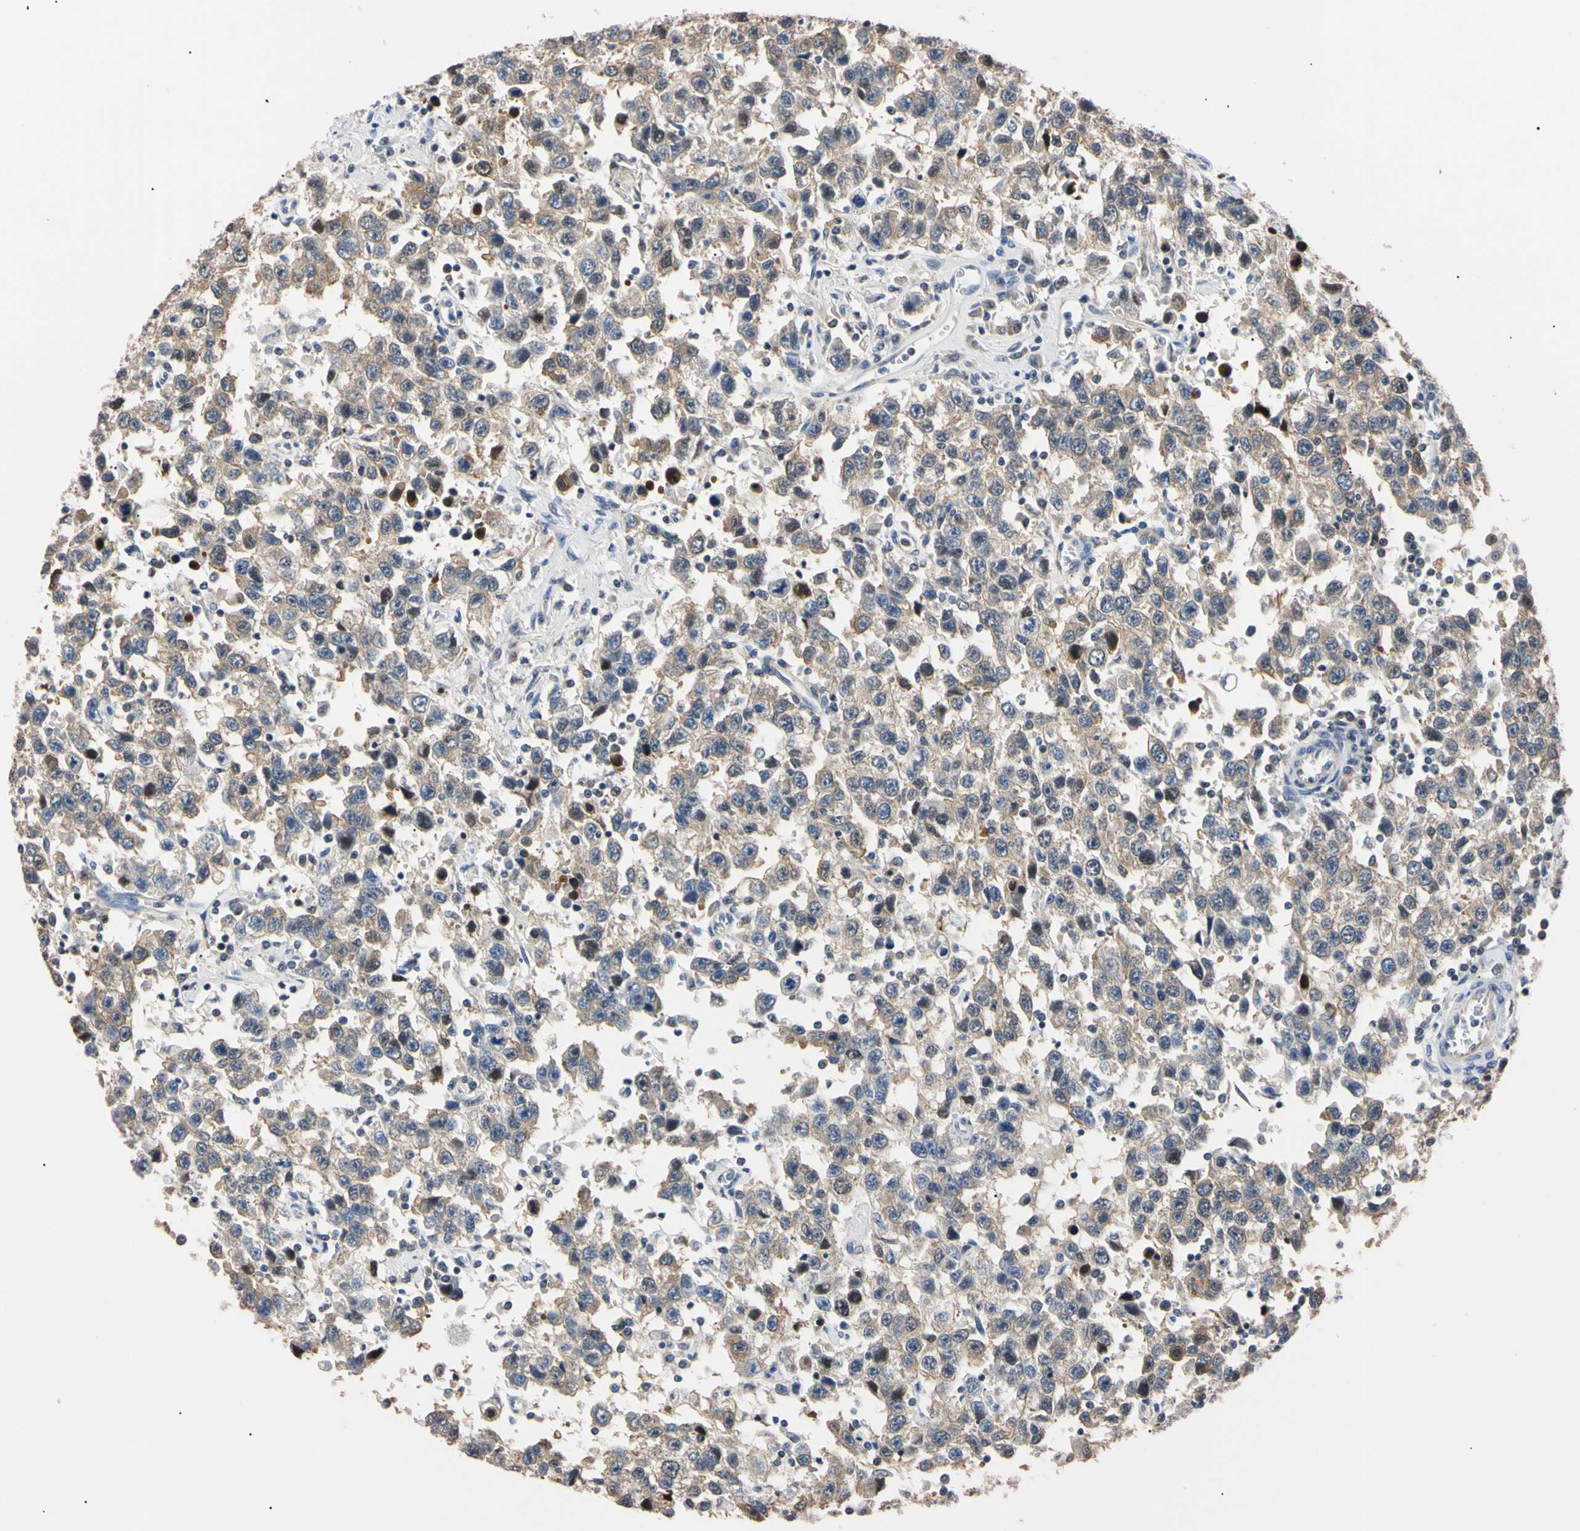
{"staining": {"intensity": "weak", "quantity": ">75%", "location": "cytoplasmic/membranous"}, "tissue": "testis cancer", "cell_type": "Tumor cells", "image_type": "cancer", "snomed": [{"axis": "morphology", "description": "Seminoma, NOS"}, {"axis": "topography", "description": "Testis"}], "caption": "Testis seminoma stained for a protein (brown) displays weak cytoplasmic/membranous positive staining in approximately >75% of tumor cells.", "gene": "RARS1", "patient": {"sex": "male", "age": 41}}